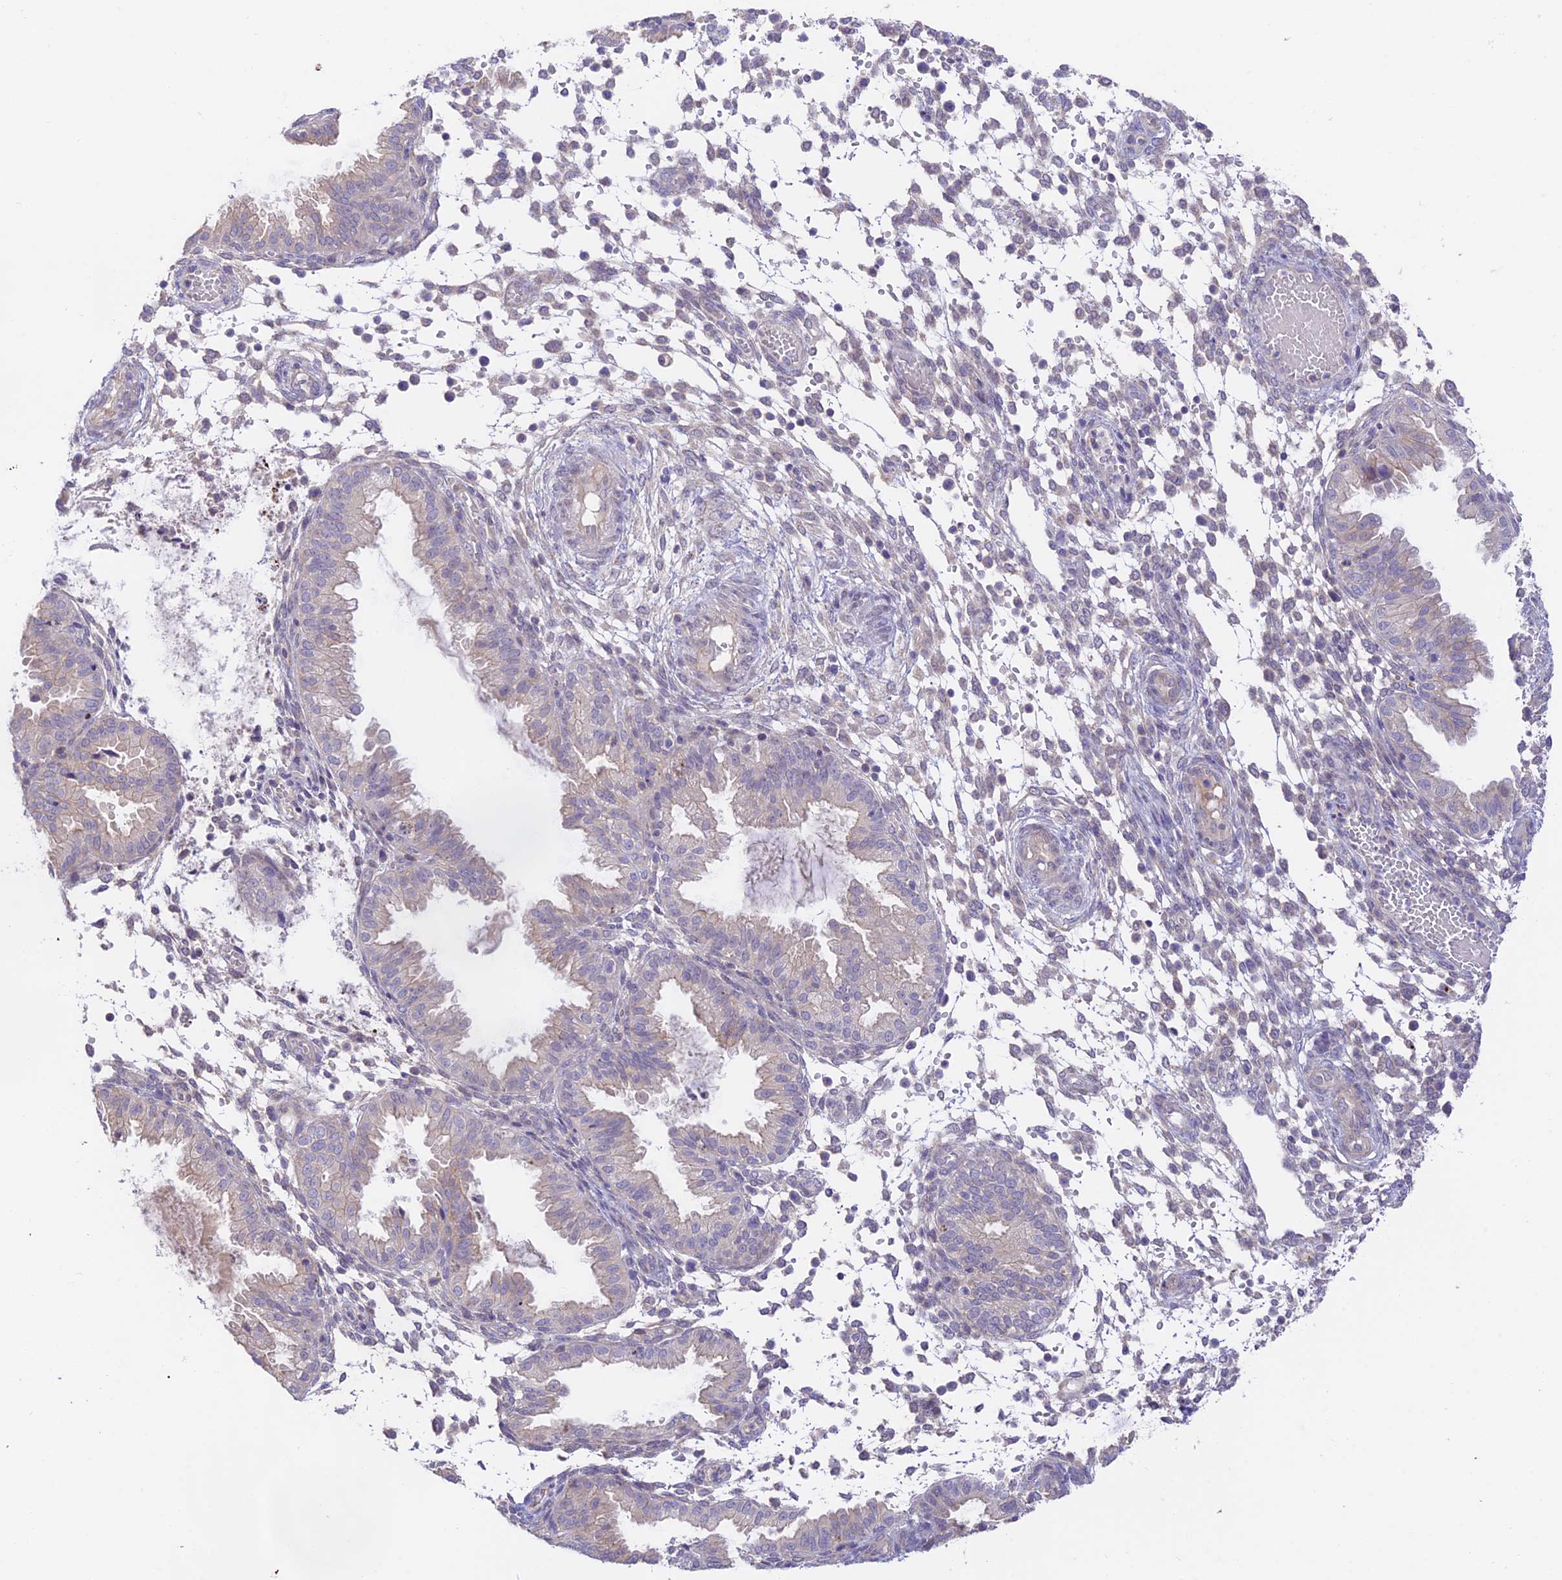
{"staining": {"intensity": "negative", "quantity": "none", "location": "none"}, "tissue": "endometrium", "cell_type": "Cells in endometrial stroma", "image_type": "normal", "snomed": [{"axis": "morphology", "description": "Normal tissue, NOS"}, {"axis": "topography", "description": "Endometrium"}], "caption": "Image shows no significant protein positivity in cells in endometrial stroma of unremarkable endometrium. (DAB (3,3'-diaminobenzidine) IHC visualized using brightfield microscopy, high magnification).", "gene": "CAMSAP3", "patient": {"sex": "female", "age": 33}}